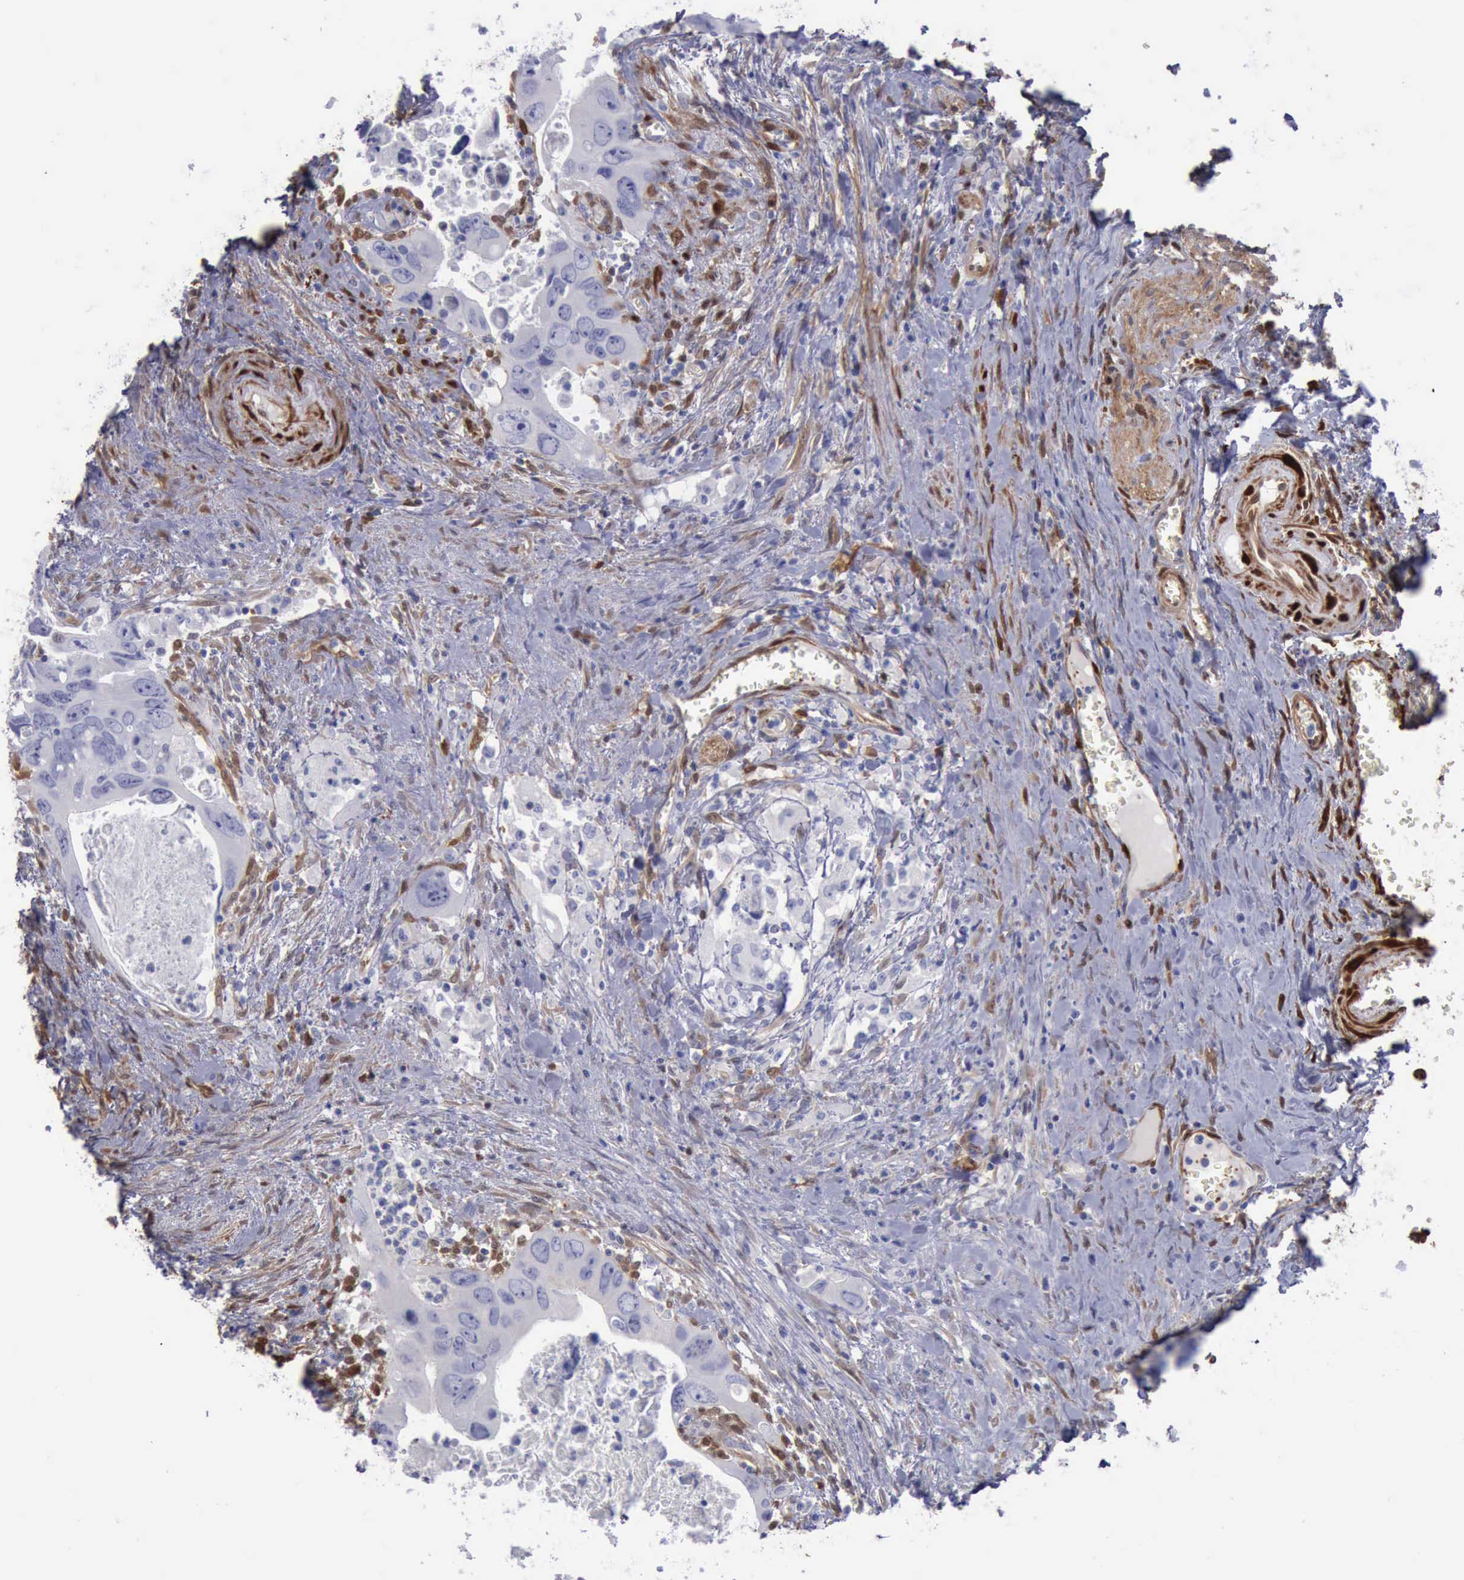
{"staining": {"intensity": "negative", "quantity": "none", "location": "none"}, "tissue": "colorectal cancer", "cell_type": "Tumor cells", "image_type": "cancer", "snomed": [{"axis": "morphology", "description": "Adenocarcinoma, NOS"}, {"axis": "topography", "description": "Rectum"}], "caption": "Adenocarcinoma (colorectal) was stained to show a protein in brown. There is no significant staining in tumor cells.", "gene": "FHL1", "patient": {"sex": "male", "age": 70}}